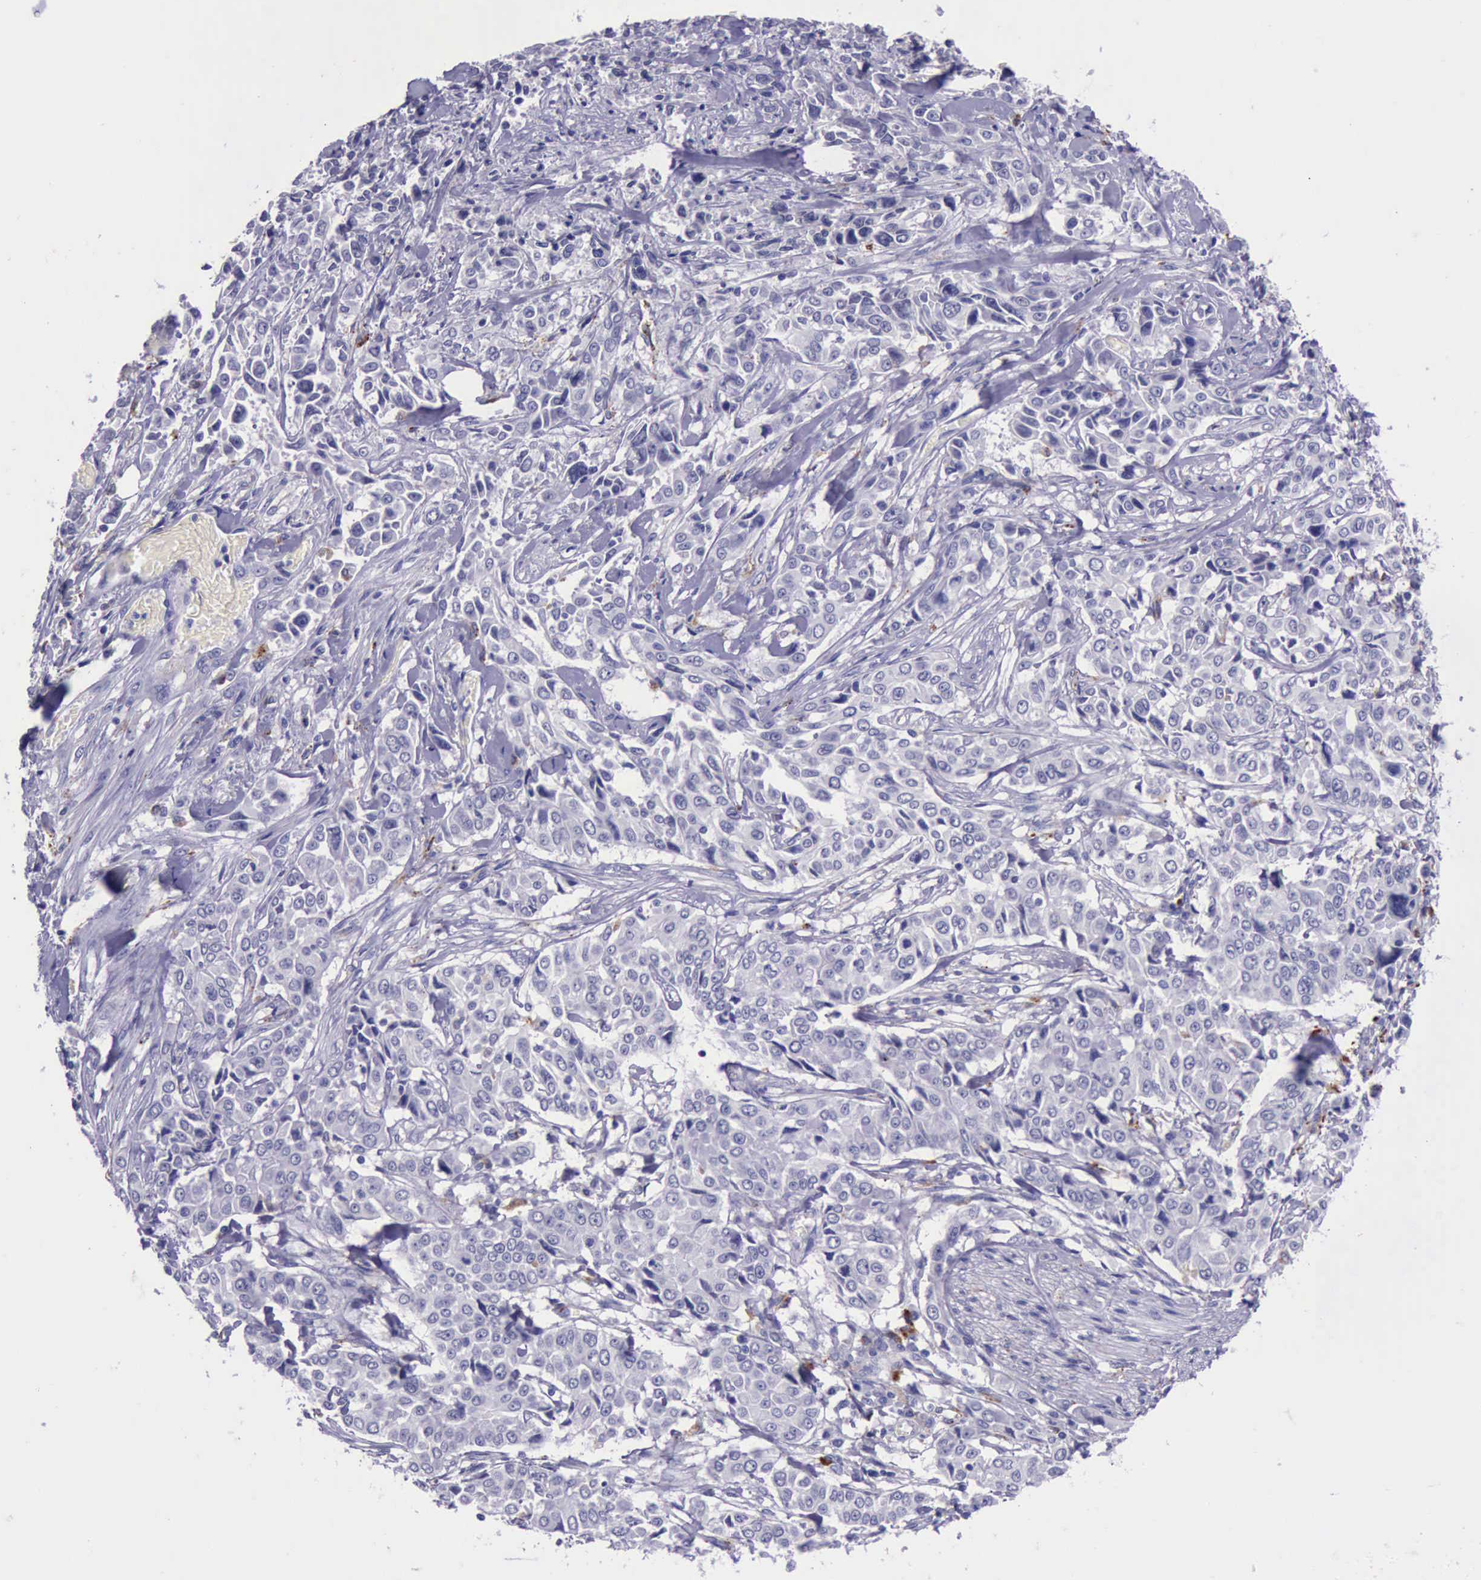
{"staining": {"intensity": "negative", "quantity": "none", "location": "none"}, "tissue": "pancreatic cancer", "cell_type": "Tumor cells", "image_type": "cancer", "snomed": [{"axis": "morphology", "description": "Adenocarcinoma, NOS"}, {"axis": "topography", "description": "Pancreas"}], "caption": "The immunohistochemistry (IHC) image has no significant expression in tumor cells of pancreatic adenocarcinoma tissue.", "gene": "GLA", "patient": {"sex": "female", "age": 52}}